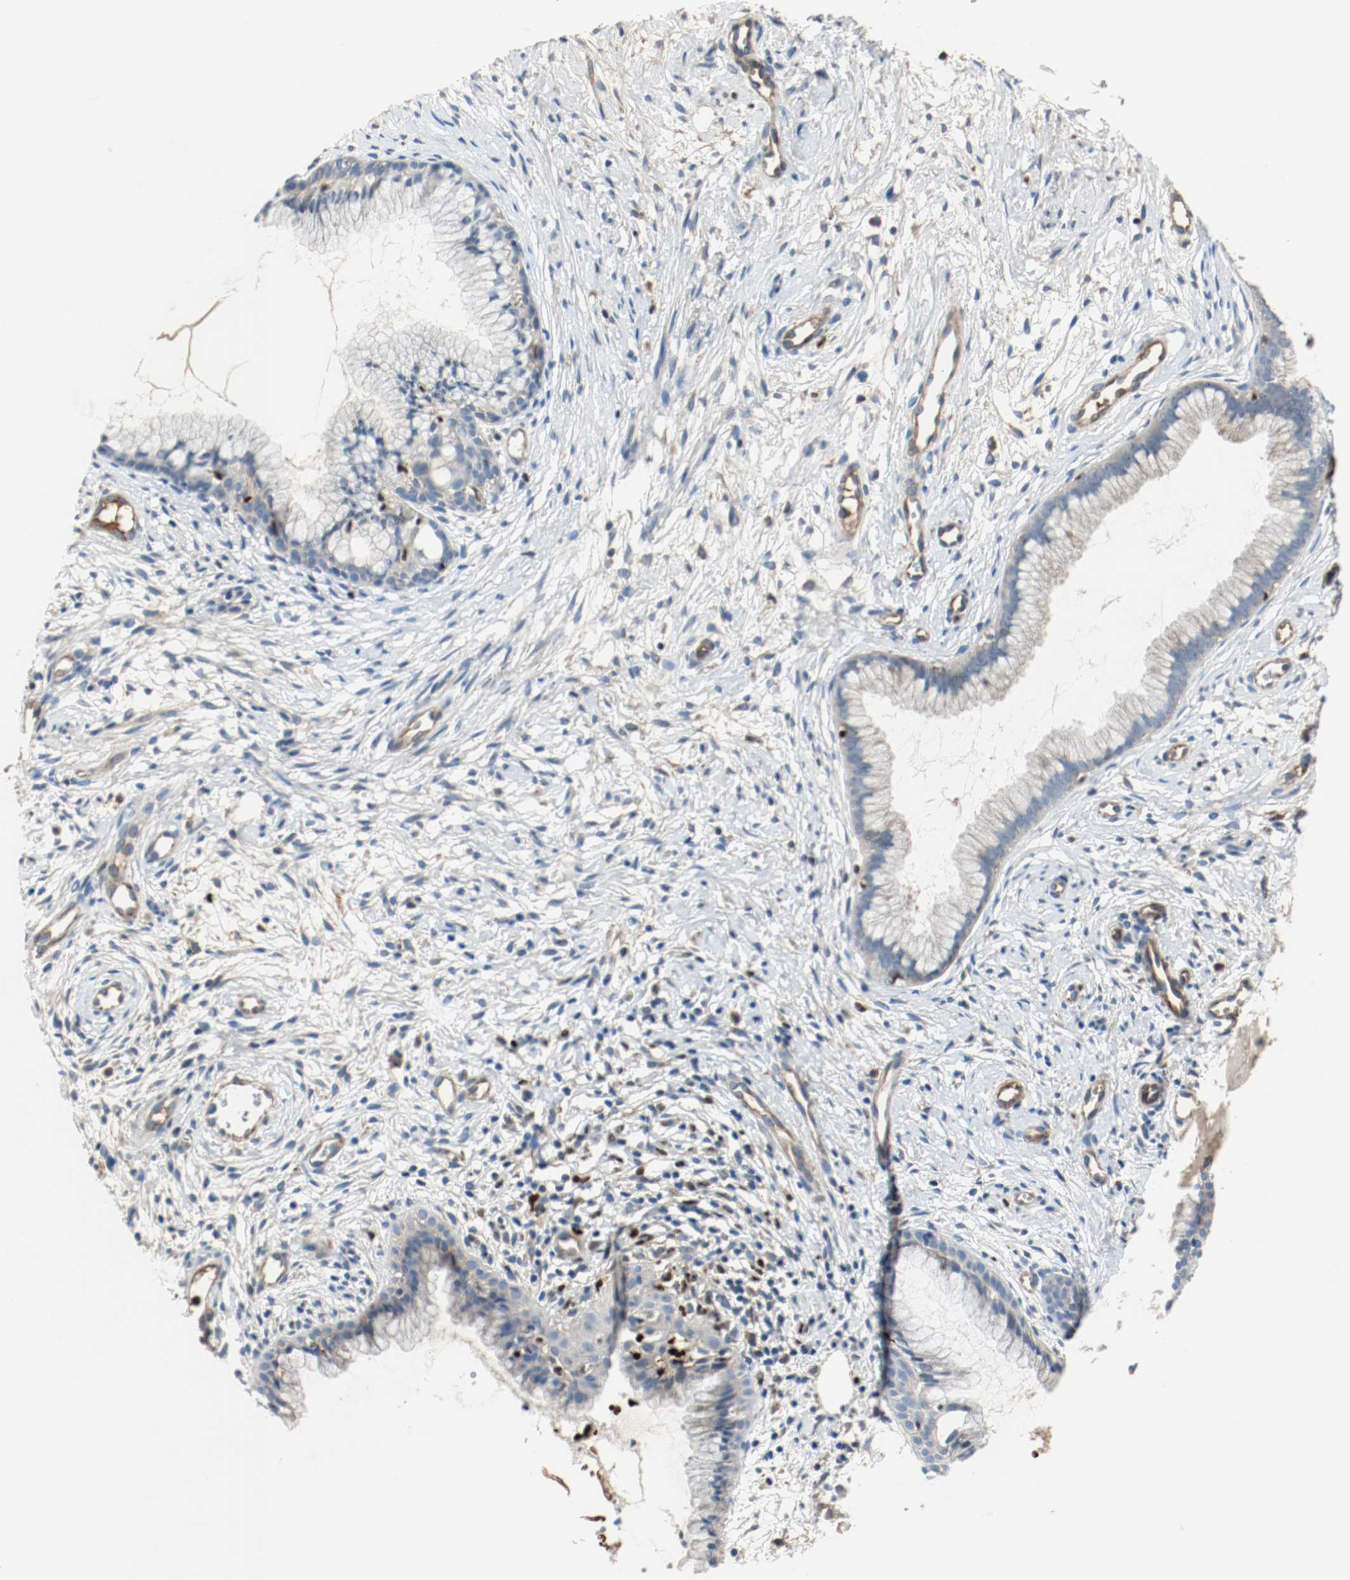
{"staining": {"intensity": "negative", "quantity": "none", "location": "none"}, "tissue": "cervix", "cell_type": "Glandular cells", "image_type": "normal", "snomed": [{"axis": "morphology", "description": "Normal tissue, NOS"}, {"axis": "topography", "description": "Cervix"}], "caption": "The image demonstrates no significant expression in glandular cells of cervix. (Brightfield microscopy of DAB immunohistochemistry at high magnification).", "gene": "BLK", "patient": {"sex": "female", "age": 39}}